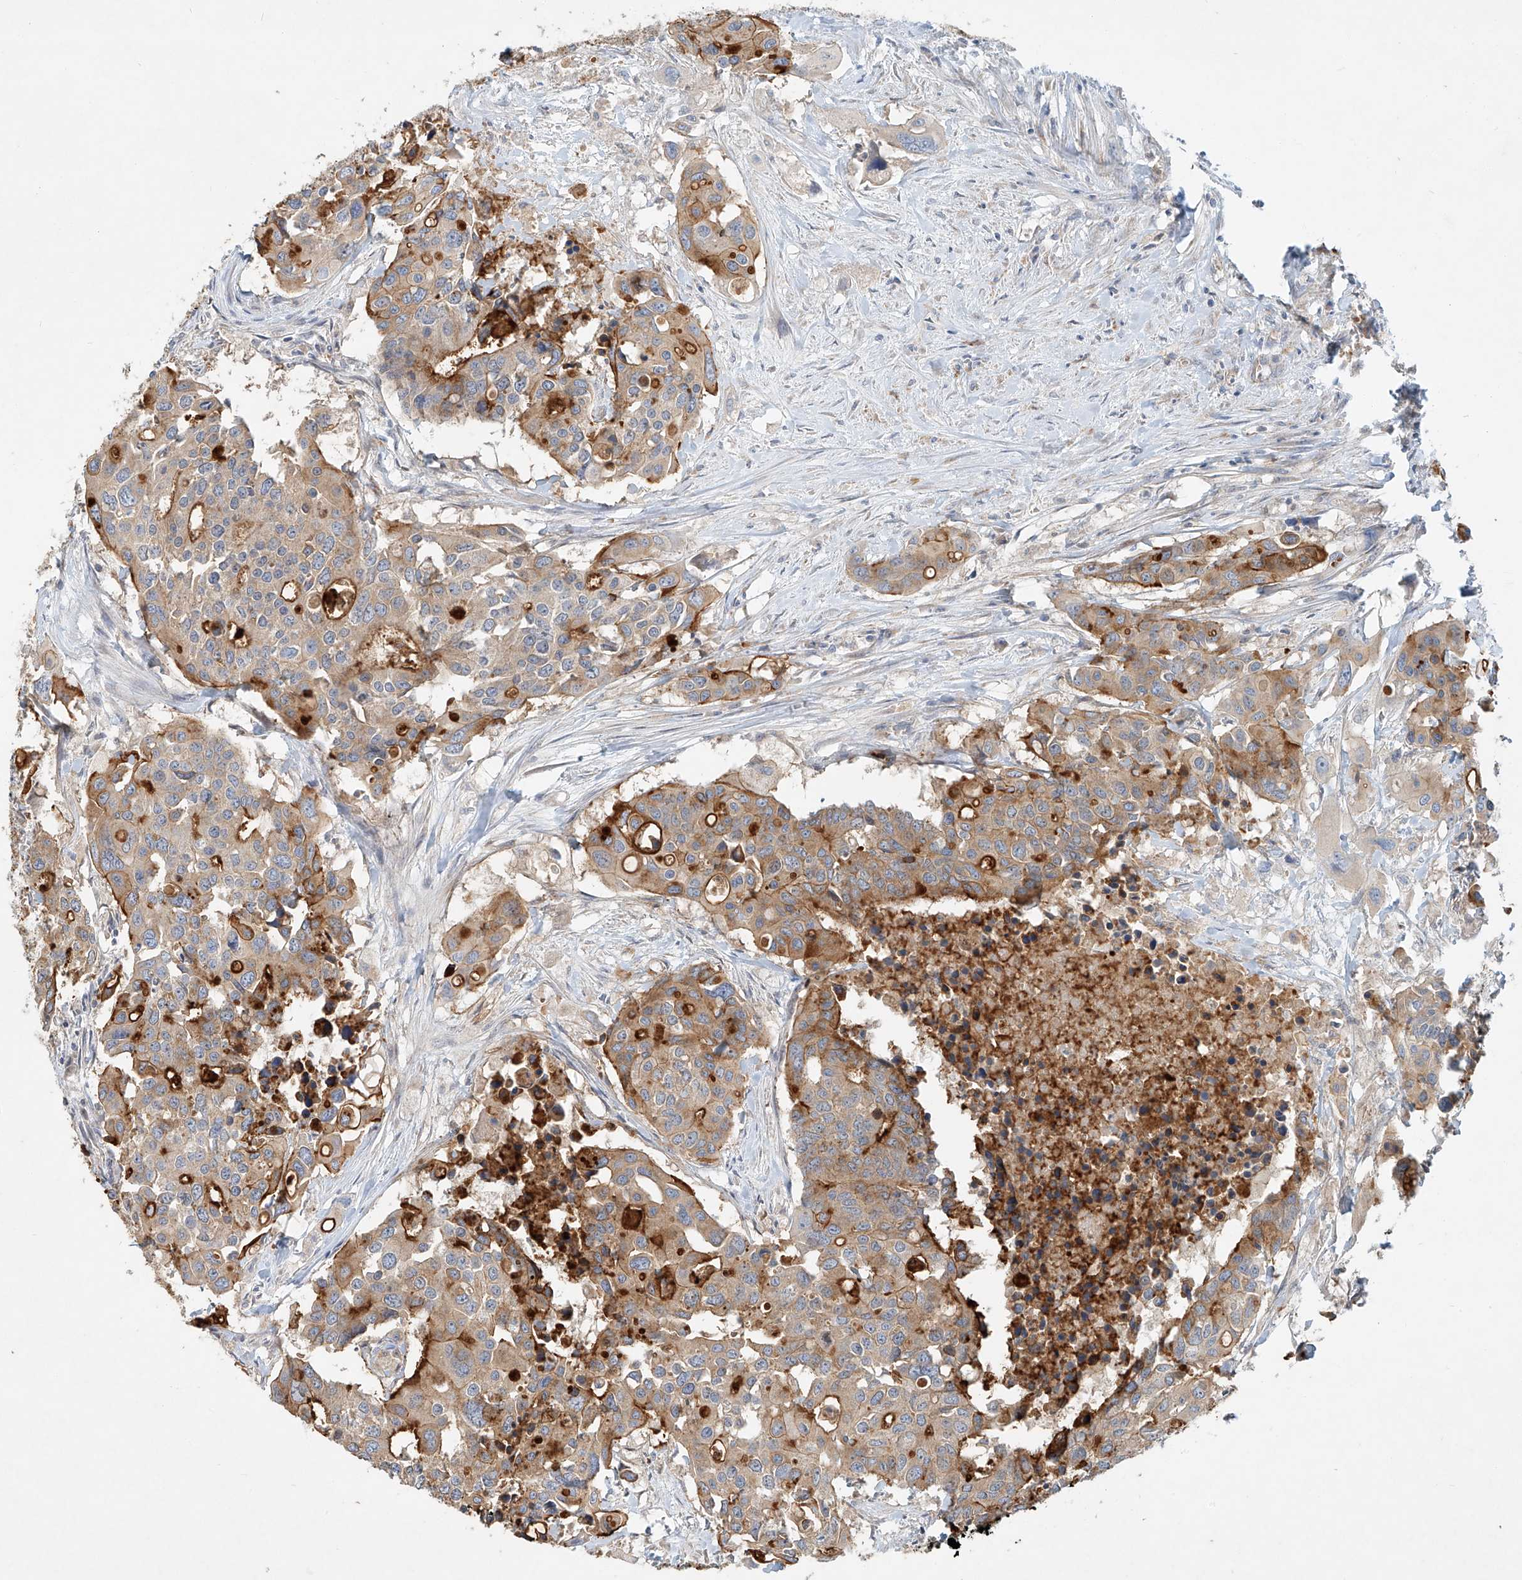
{"staining": {"intensity": "moderate", "quantity": ">75%", "location": "cytoplasmic/membranous"}, "tissue": "colorectal cancer", "cell_type": "Tumor cells", "image_type": "cancer", "snomed": [{"axis": "morphology", "description": "Adenocarcinoma, NOS"}, {"axis": "topography", "description": "Colon"}], "caption": "Protein staining of colorectal cancer (adenocarcinoma) tissue reveals moderate cytoplasmic/membranous expression in approximately >75% of tumor cells.", "gene": "SYTL3", "patient": {"sex": "male", "age": 77}}